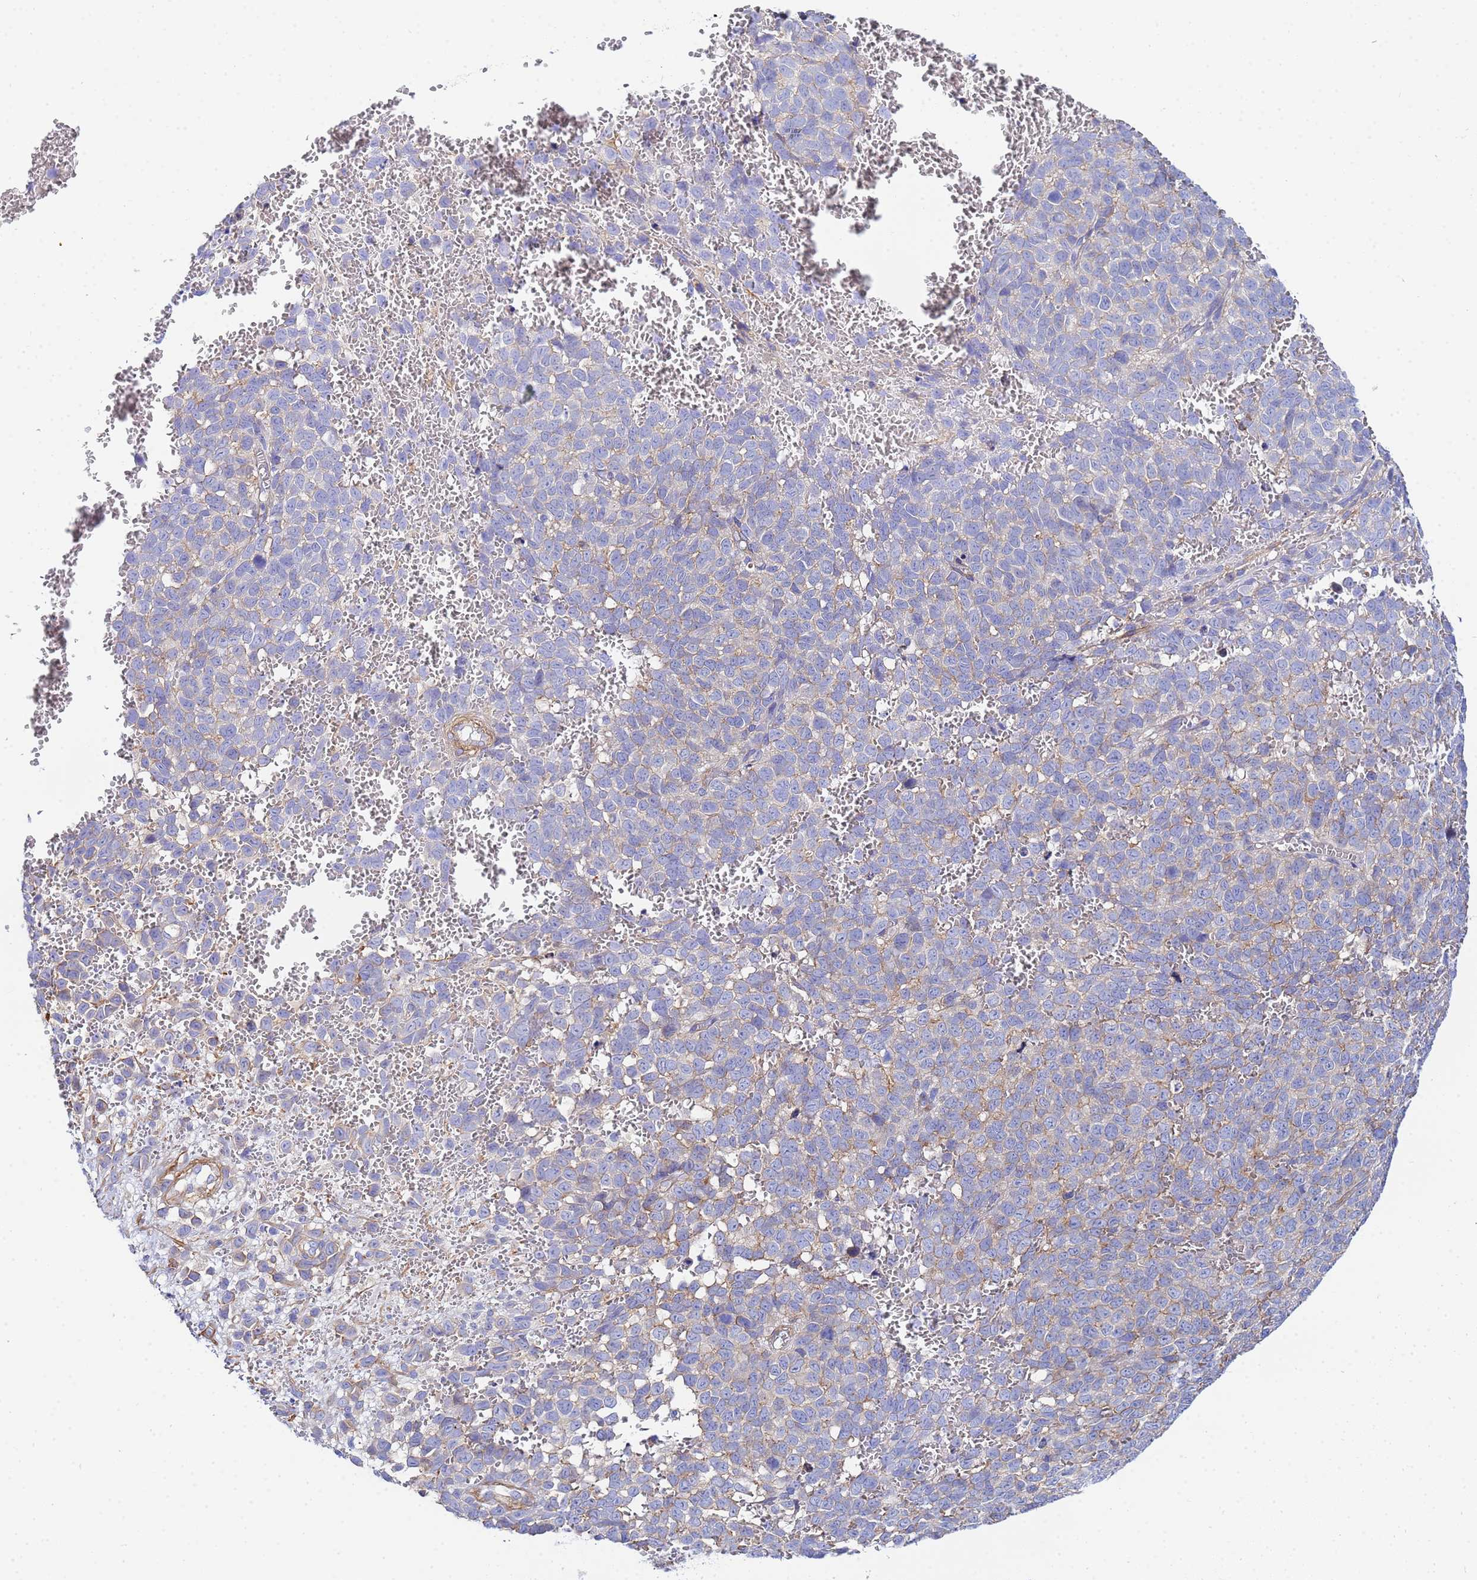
{"staining": {"intensity": "negative", "quantity": "none", "location": "none"}, "tissue": "melanoma", "cell_type": "Tumor cells", "image_type": "cancer", "snomed": [{"axis": "morphology", "description": "Malignant melanoma, NOS"}, {"axis": "topography", "description": "Nose, NOS"}], "caption": "Immunohistochemistry of malignant melanoma displays no expression in tumor cells.", "gene": "RAB39B", "patient": {"sex": "female", "age": 48}}